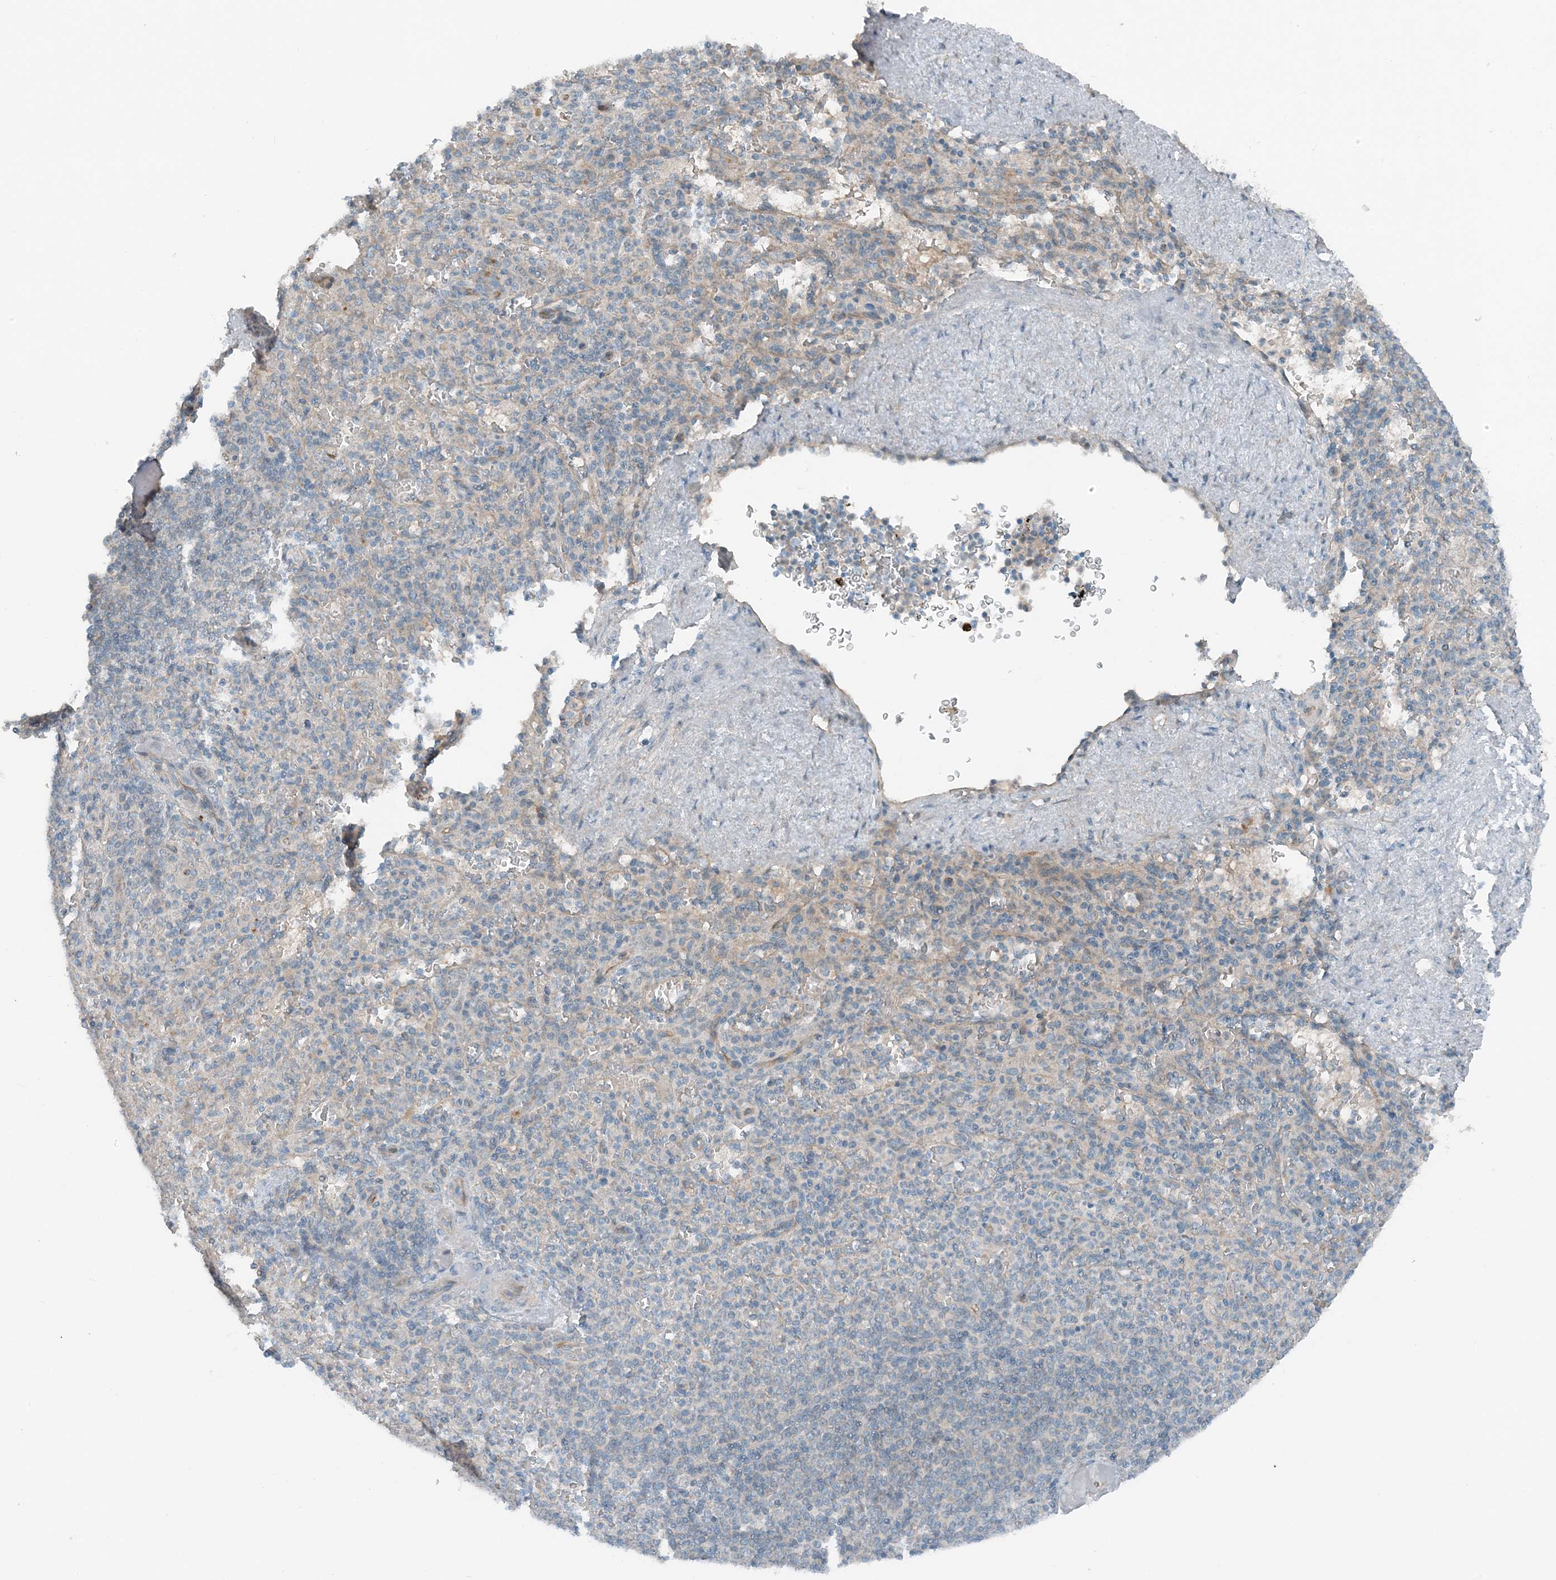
{"staining": {"intensity": "negative", "quantity": "none", "location": "none"}, "tissue": "spleen", "cell_type": "Cells in red pulp", "image_type": "normal", "snomed": [{"axis": "morphology", "description": "Normal tissue, NOS"}, {"axis": "topography", "description": "Spleen"}], "caption": "A high-resolution micrograph shows immunohistochemistry (IHC) staining of benign spleen, which displays no significant expression in cells in red pulp.", "gene": "MITD1", "patient": {"sex": "female", "age": 74}}